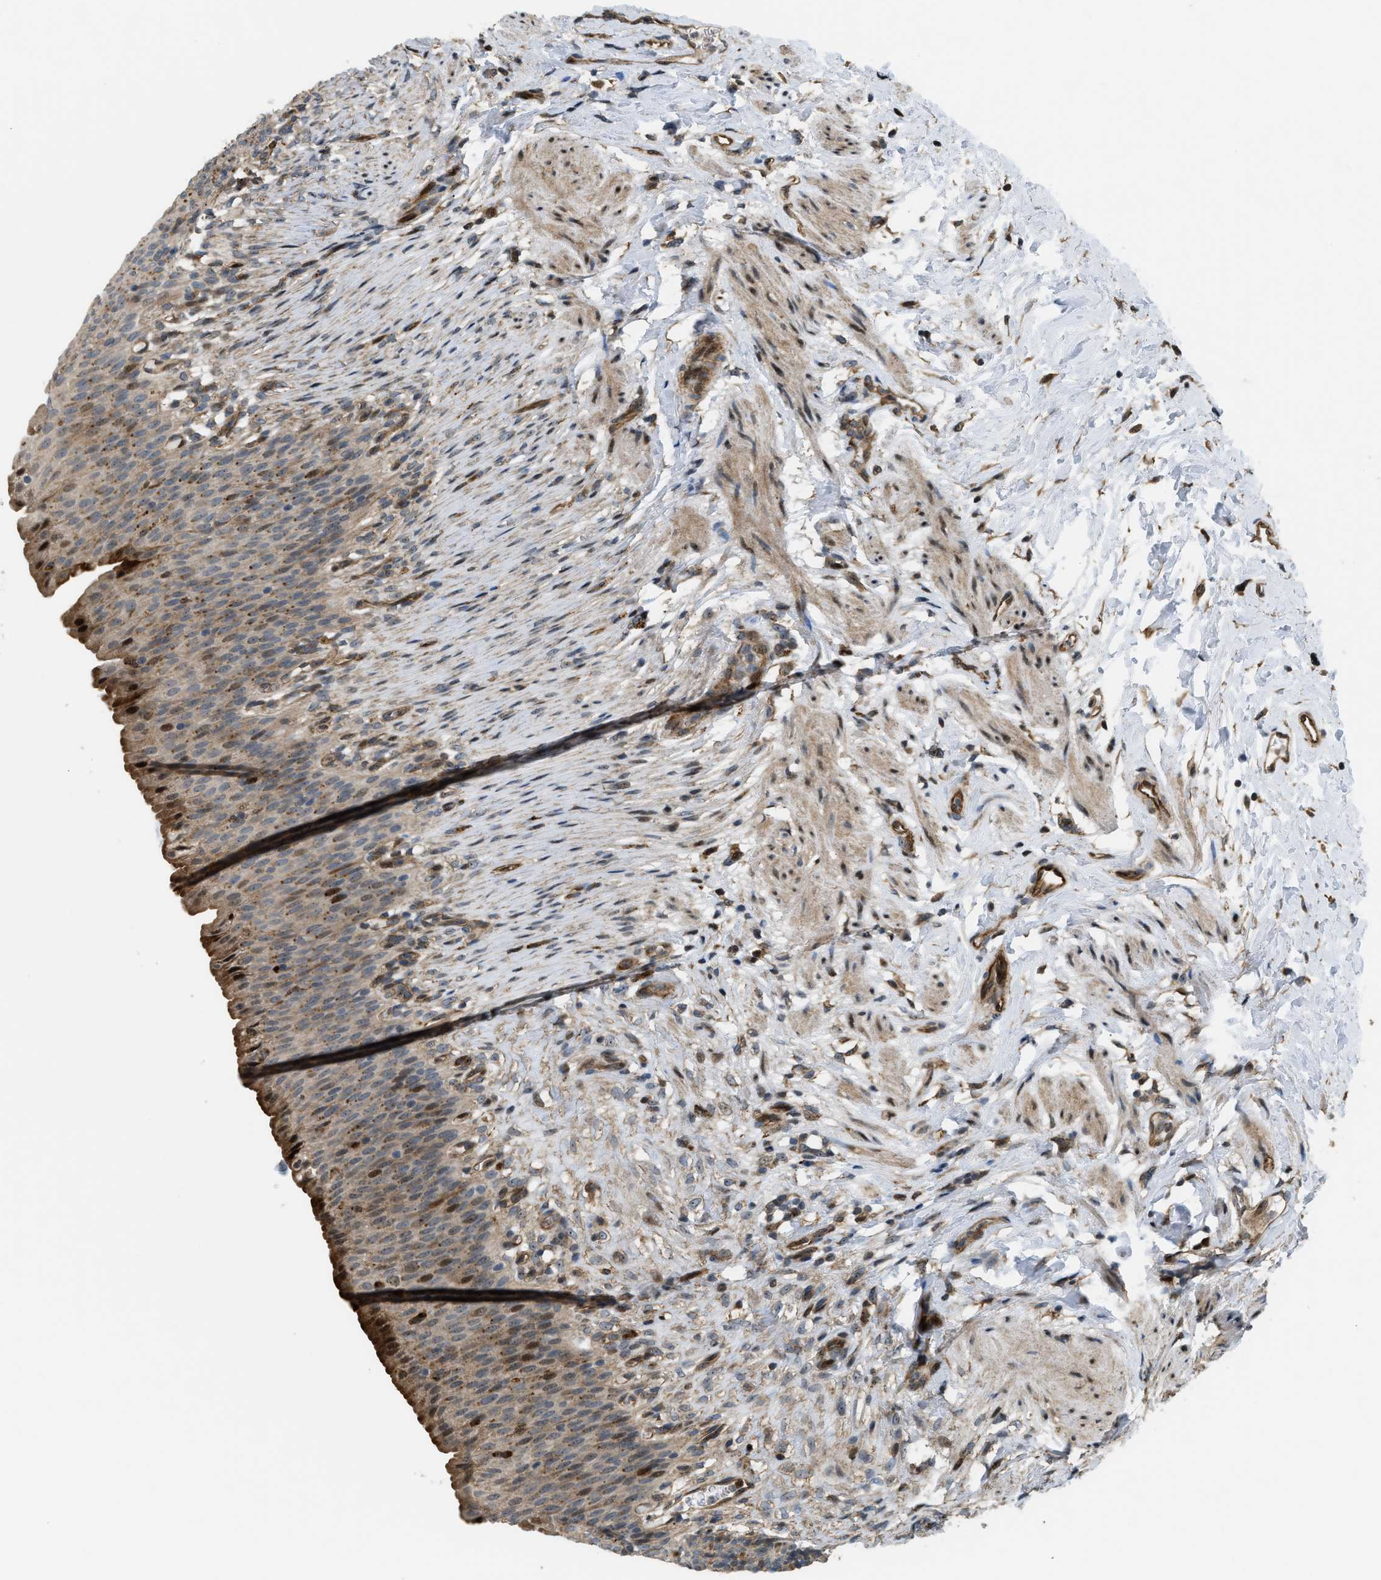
{"staining": {"intensity": "moderate", "quantity": "25%-75%", "location": "cytoplasmic/membranous,nuclear"}, "tissue": "urinary bladder", "cell_type": "Urothelial cells", "image_type": "normal", "snomed": [{"axis": "morphology", "description": "Normal tissue, NOS"}, {"axis": "topography", "description": "Urinary bladder"}], "caption": "High-magnification brightfield microscopy of unremarkable urinary bladder stained with DAB (3,3'-diaminobenzidine) (brown) and counterstained with hematoxylin (blue). urothelial cells exhibit moderate cytoplasmic/membranous,nuclear staining is present in about25%-75% of cells. (Brightfield microscopy of DAB IHC at high magnification).", "gene": "LTA4H", "patient": {"sex": "female", "age": 79}}